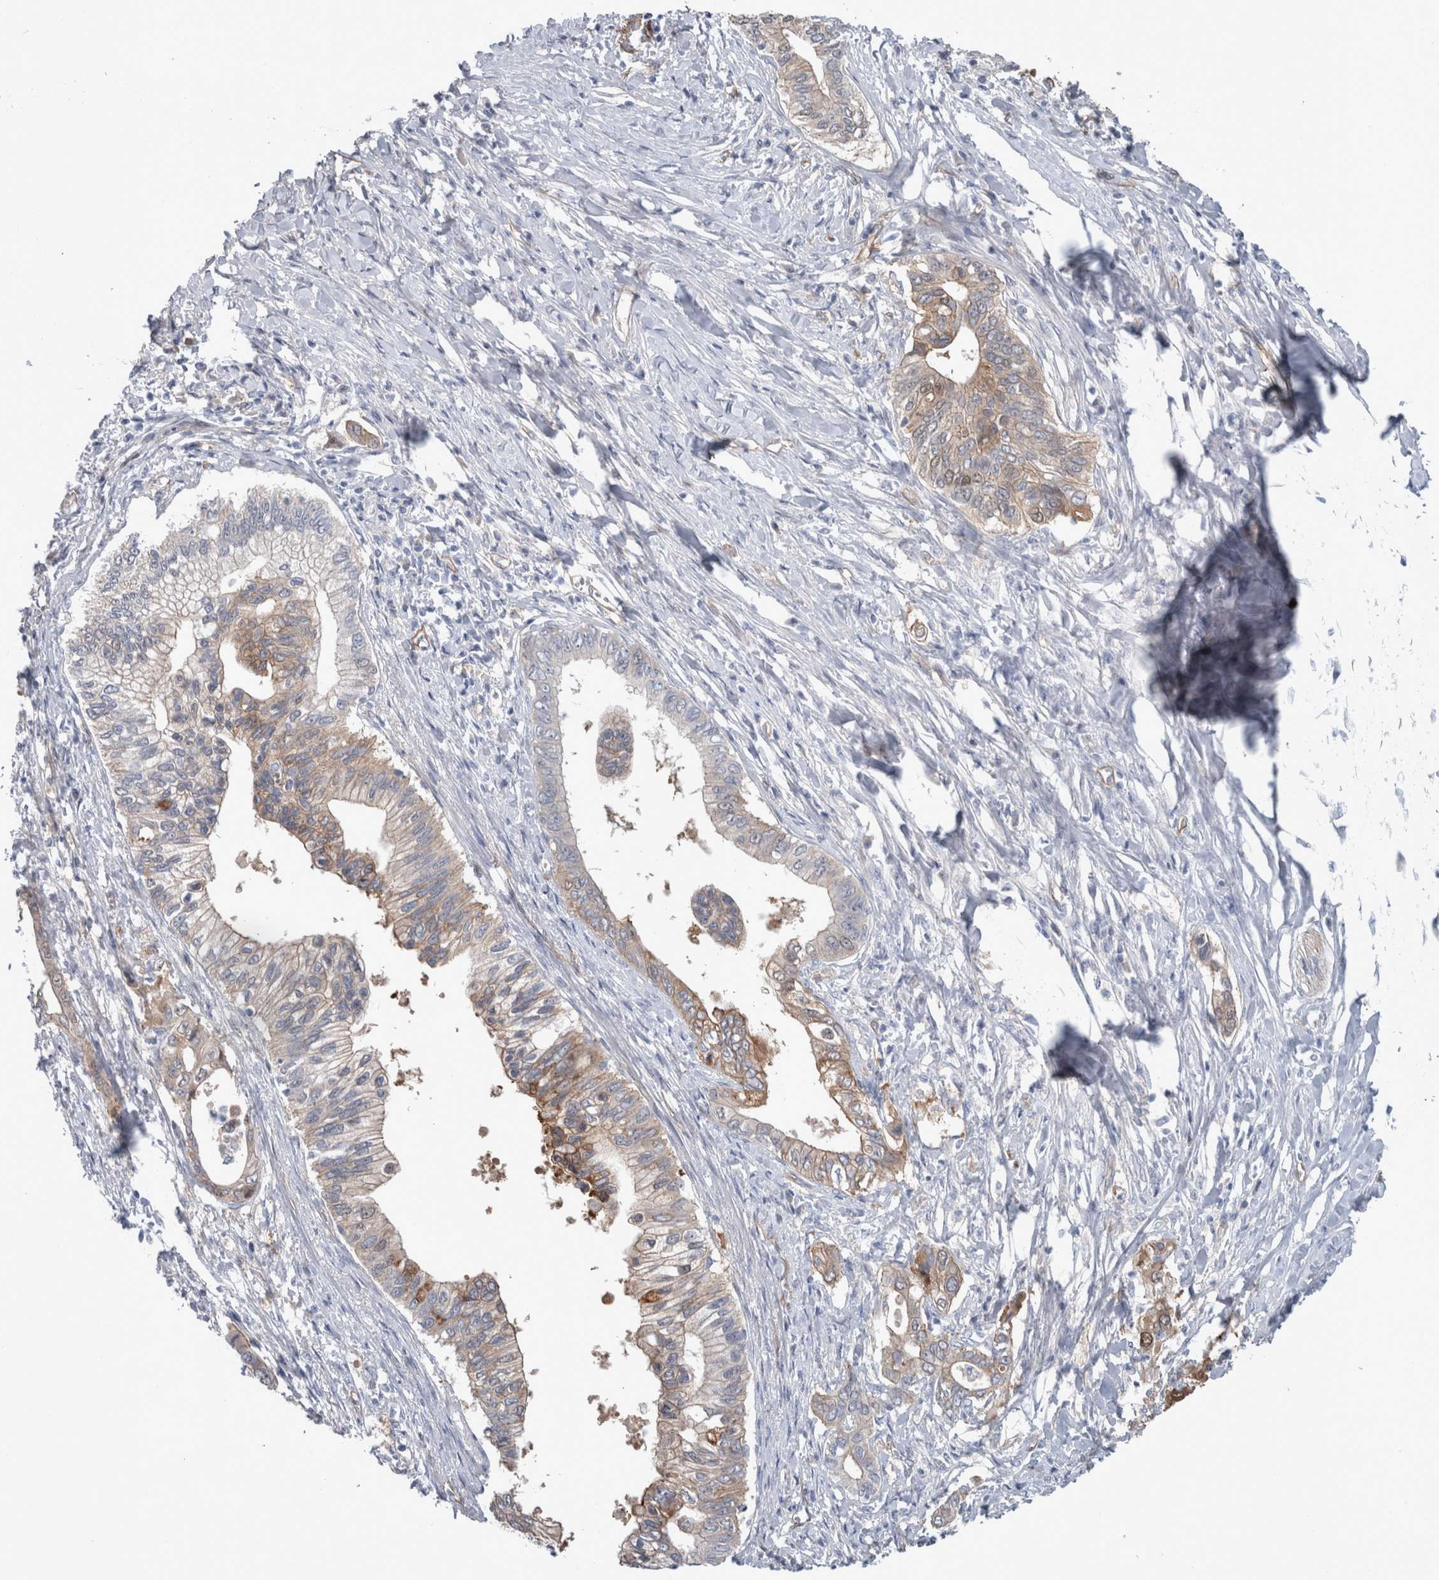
{"staining": {"intensity": "weak", "quantity": "25%-75%", "location": "cytoplasmic/membranous"}, "tissue": "pancreatic cancer", "cell_type": "Tumor cells", "image_type": "cancer", "snomed": [{"axis": "morphology", "description": "Normal tissue, NOS"}, {"axis": "morphology", "description": "Adenocarcinoma, NOS"}, {"axis": "topography", "description": "Pancreas"}, {"axis": "topography", "description": "Peripheral nerve tissue"}], "caption": "Adenocarcinoma (pancreatic) stained for a protein (brown) displays weak cytoplasmic/membranous positive expression in approximately 25%-75% of tumor cells.", "gene": "BCAM", "patient": {"sex": "male", "age": 59}}